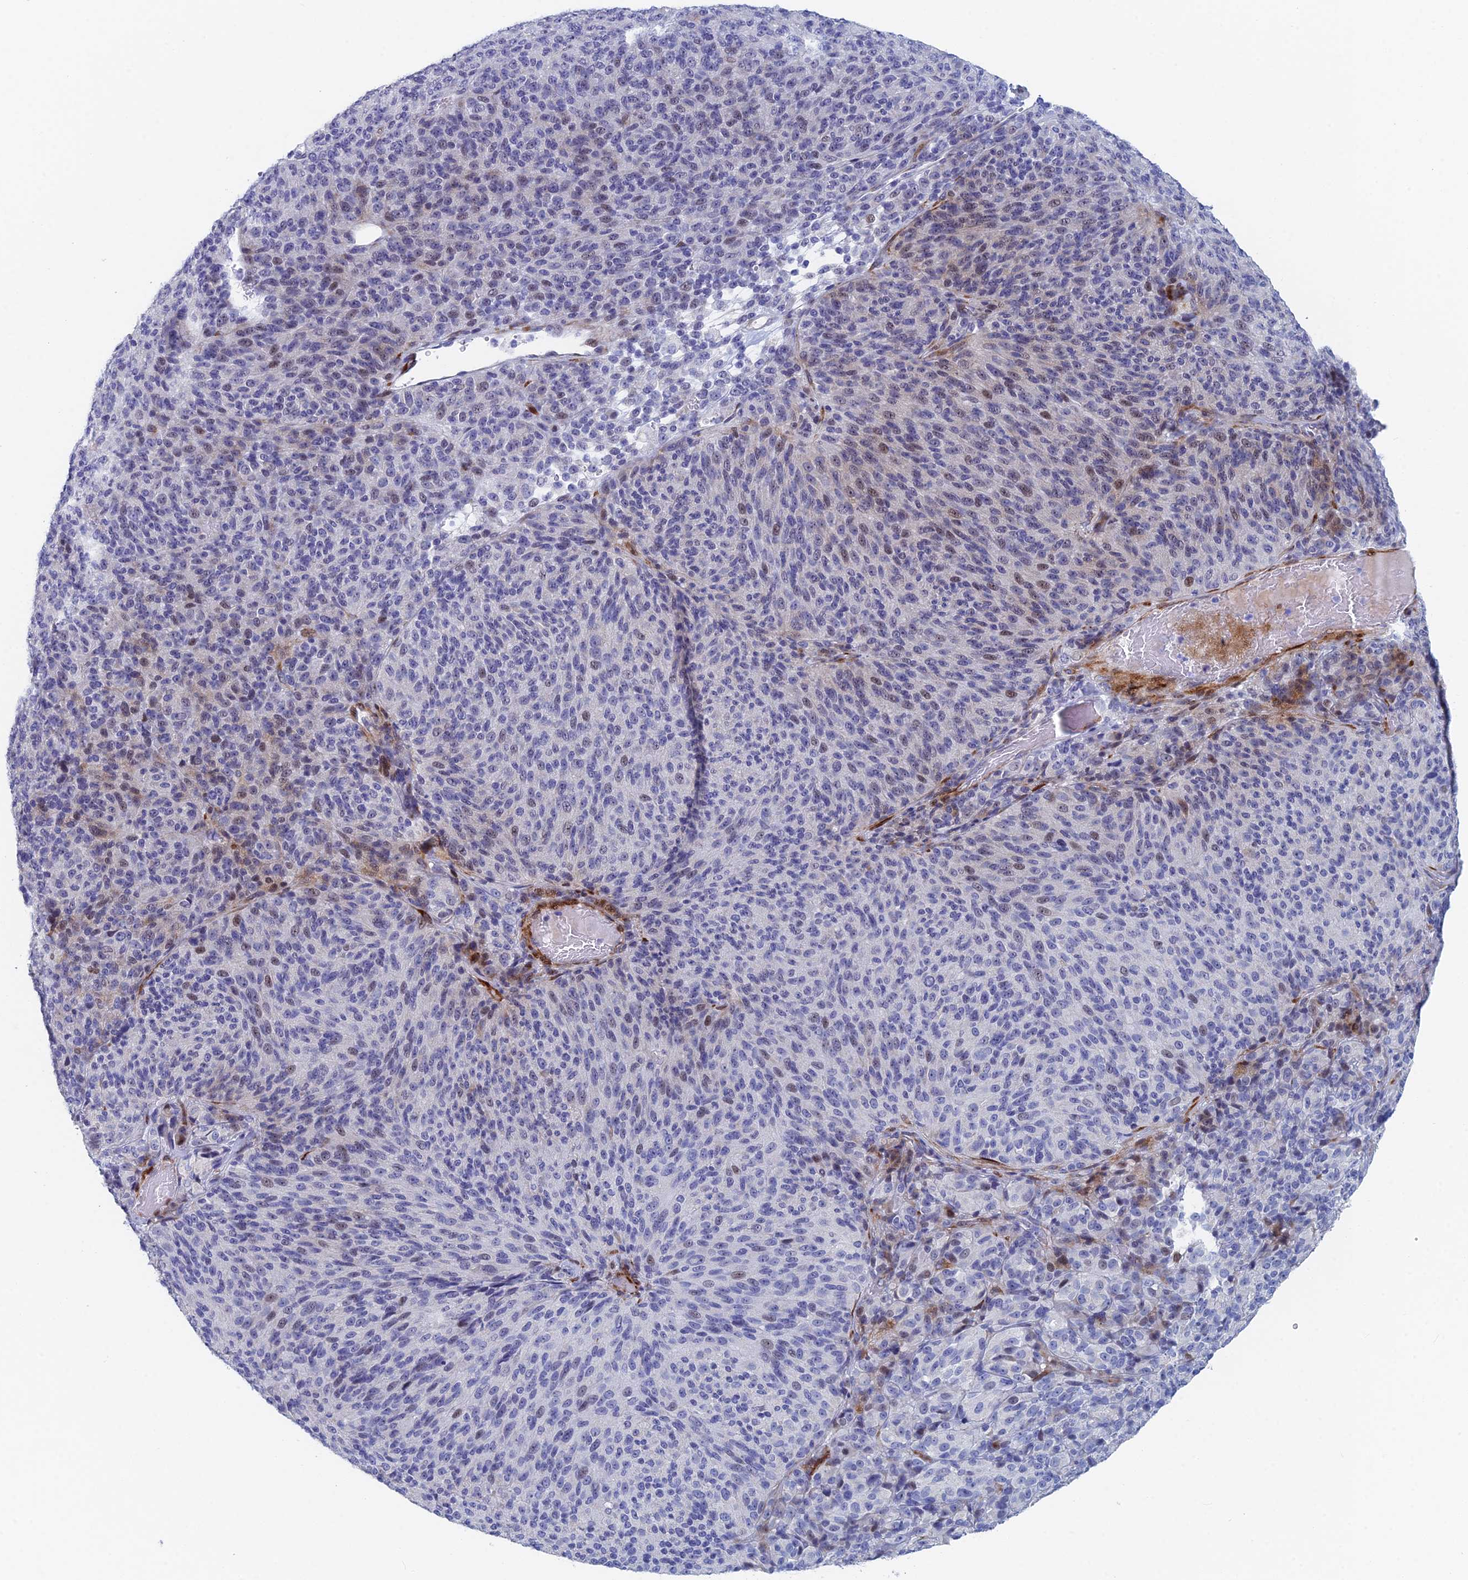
{"staining": {"intensity": "weak", "quantity": "<25%", "location": "nuclear"}, "tissue": "melanoma", "cell_type": "Tumor cells", "image_type": "cancer", "snomed": [{"axis": "morphology", "description": "Malignant melanoma, Metastatic site"}, {"axis": "topography", "description": "Brain"}], "caption": "Melanoma was stained to show a protein in brown. There is no significant expression in tumor cells. (Brightfield microscopy of DAB (3,3'-diaminobenzidine) immunohistochemistry (IHC) at high magnification).", "gene": "DRGX", "patient": {"sex": "female", "age": 56}}